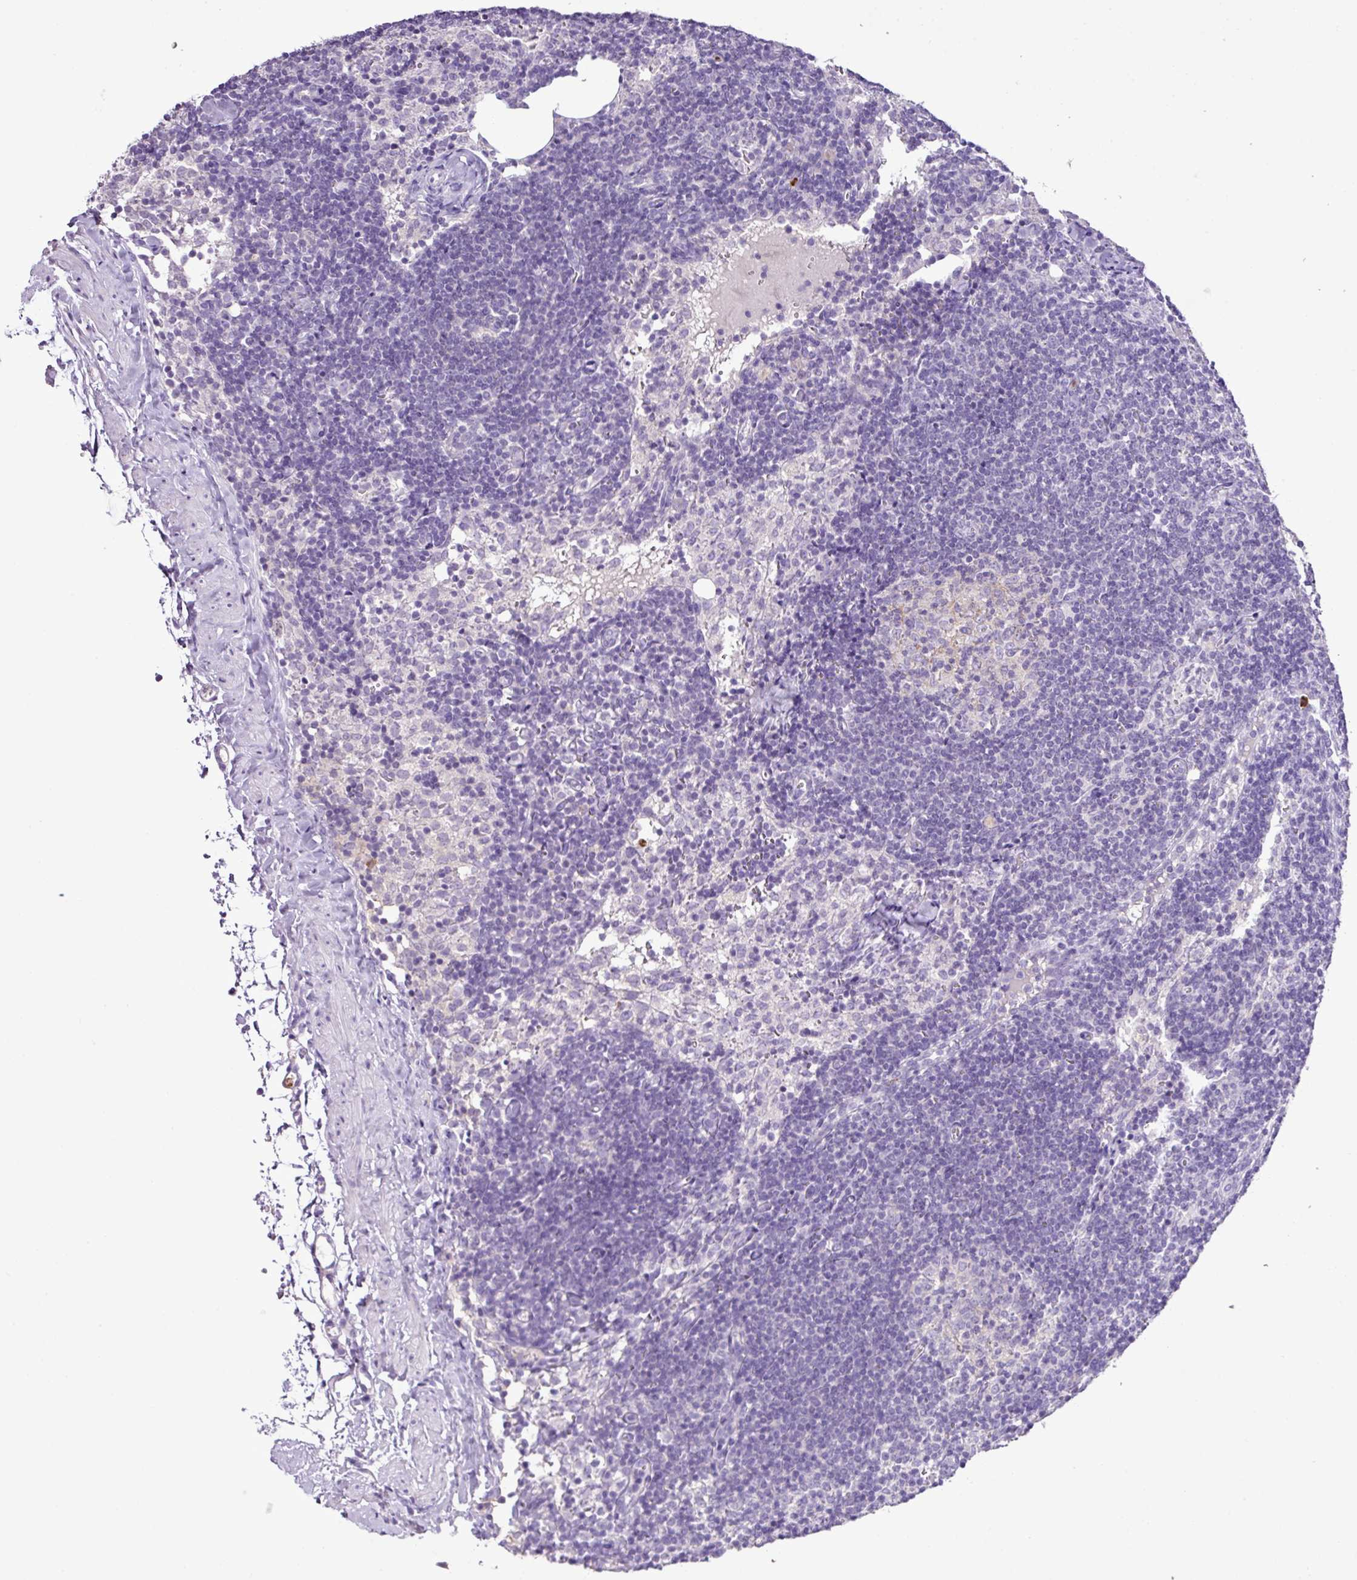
{"staining": {"intensity": "negative", "quantity": "none", "location": "none"}, "tissue": "lymph node", "cell_type": "Germinal center cells", "image_type": "normal", "snomed": [{"axis": "morphology", "description": "Normal tissue, NOS"}, {"axis": "topography", "description": "Lymph node"}], "caption": "A micrograph of human lymph node is negative for staining in germinal center cells. (DAB (3,3'-diaminobenzidine) IHC visualized using brightfield microscopy, high magnification).", "gene": "HTR3E", "patient": {"sex": "female", "age": 52}}